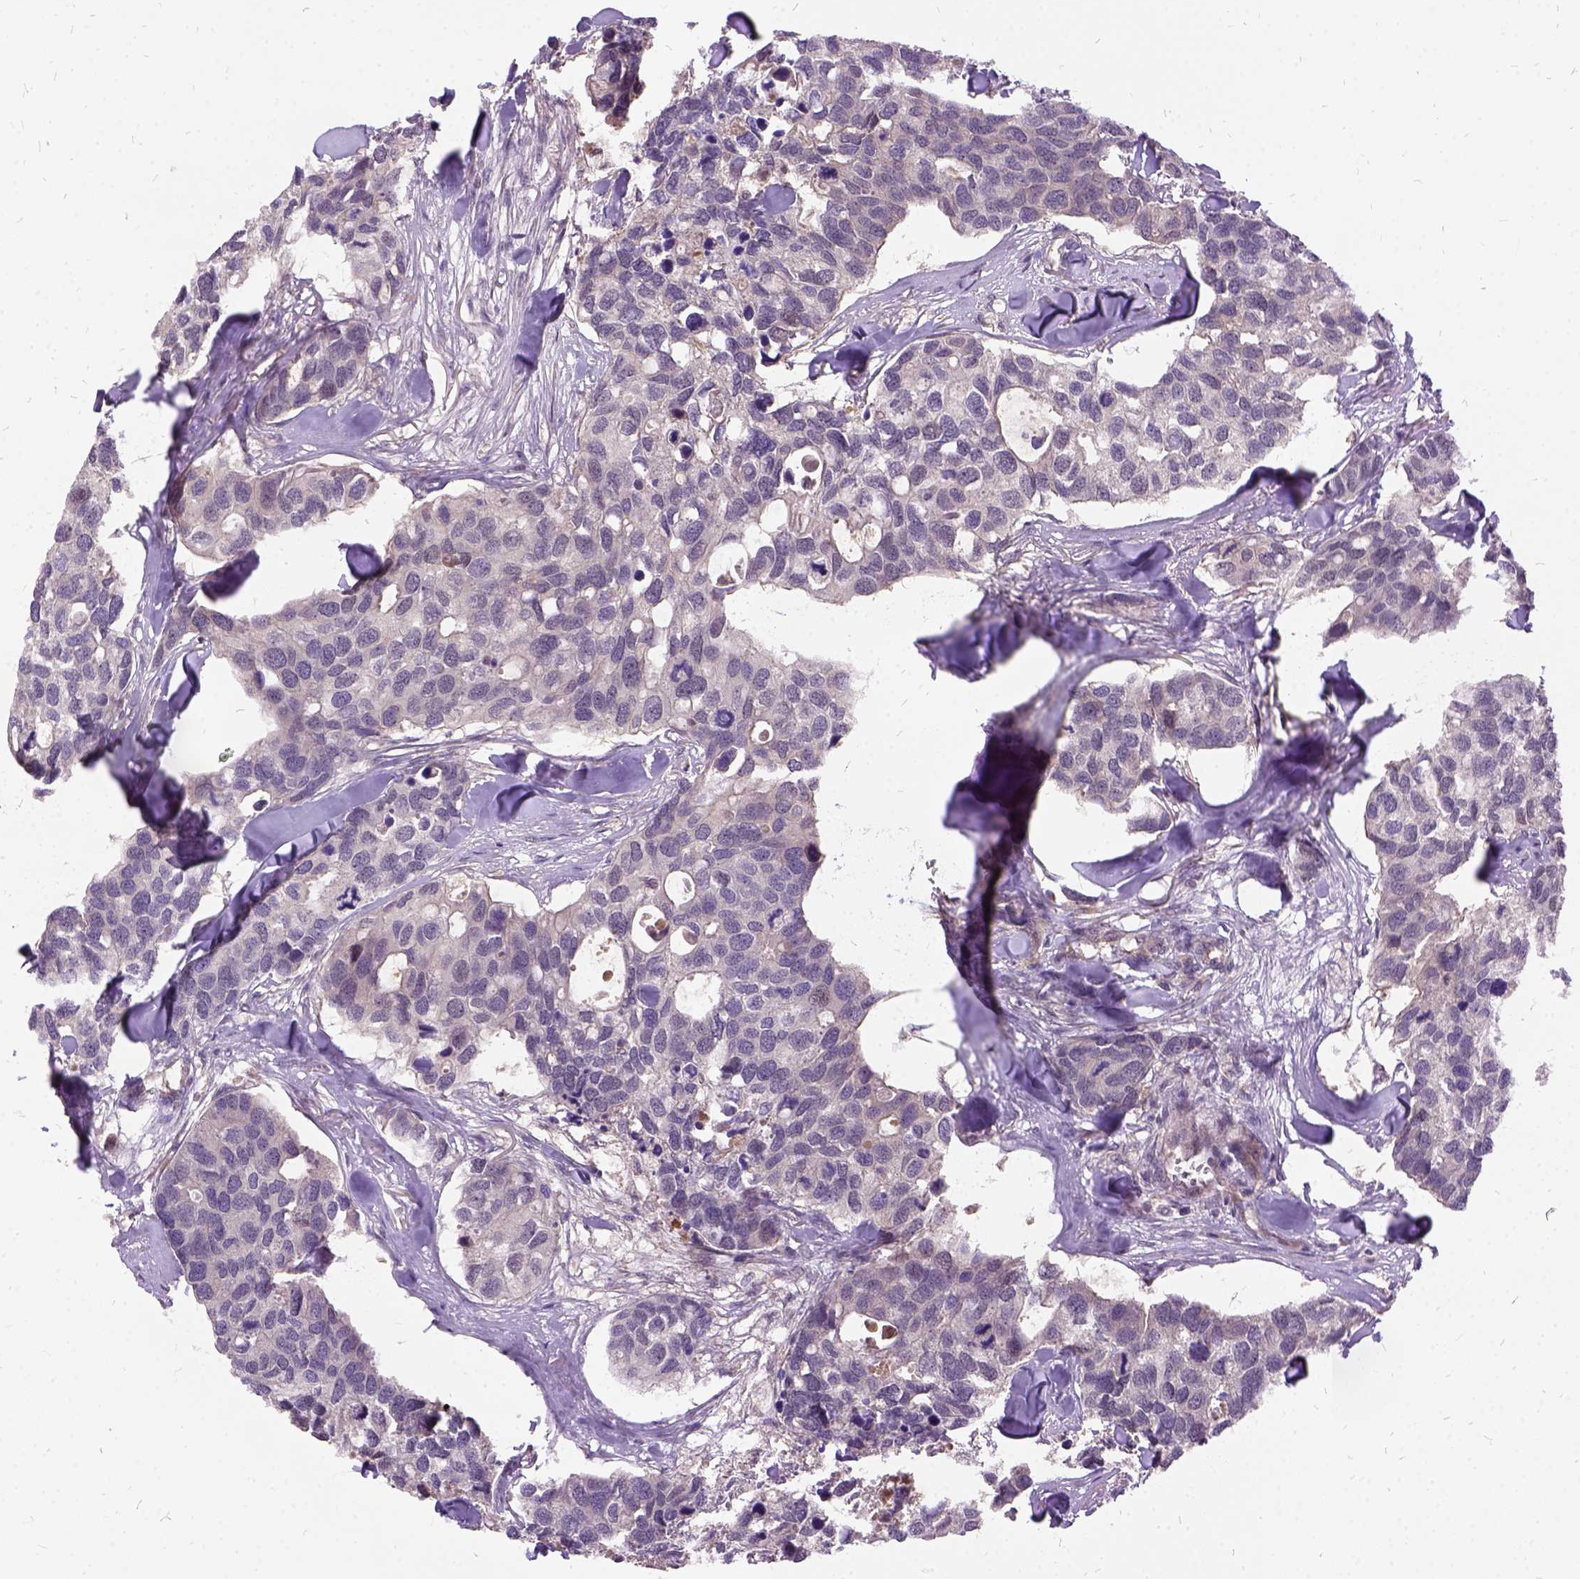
{"staining": {"intensity": "negative", "quantity": "none", "location": "none"}, "tissue": "breast cancer", "cell_type": "Tumor cells", "image_type": "cancer", "snomed": [{"axis": "morphology", "description": "Duct carcinoma"}, {"axis": "topography", "description": "Breast"}], "caption": "Micrograph shows no protein positivity in tumor cells of invasive ductal carcinoma (breast) tissue.", "gene": "ILRUN", "patient": {"sex": "female", "age": 83}}